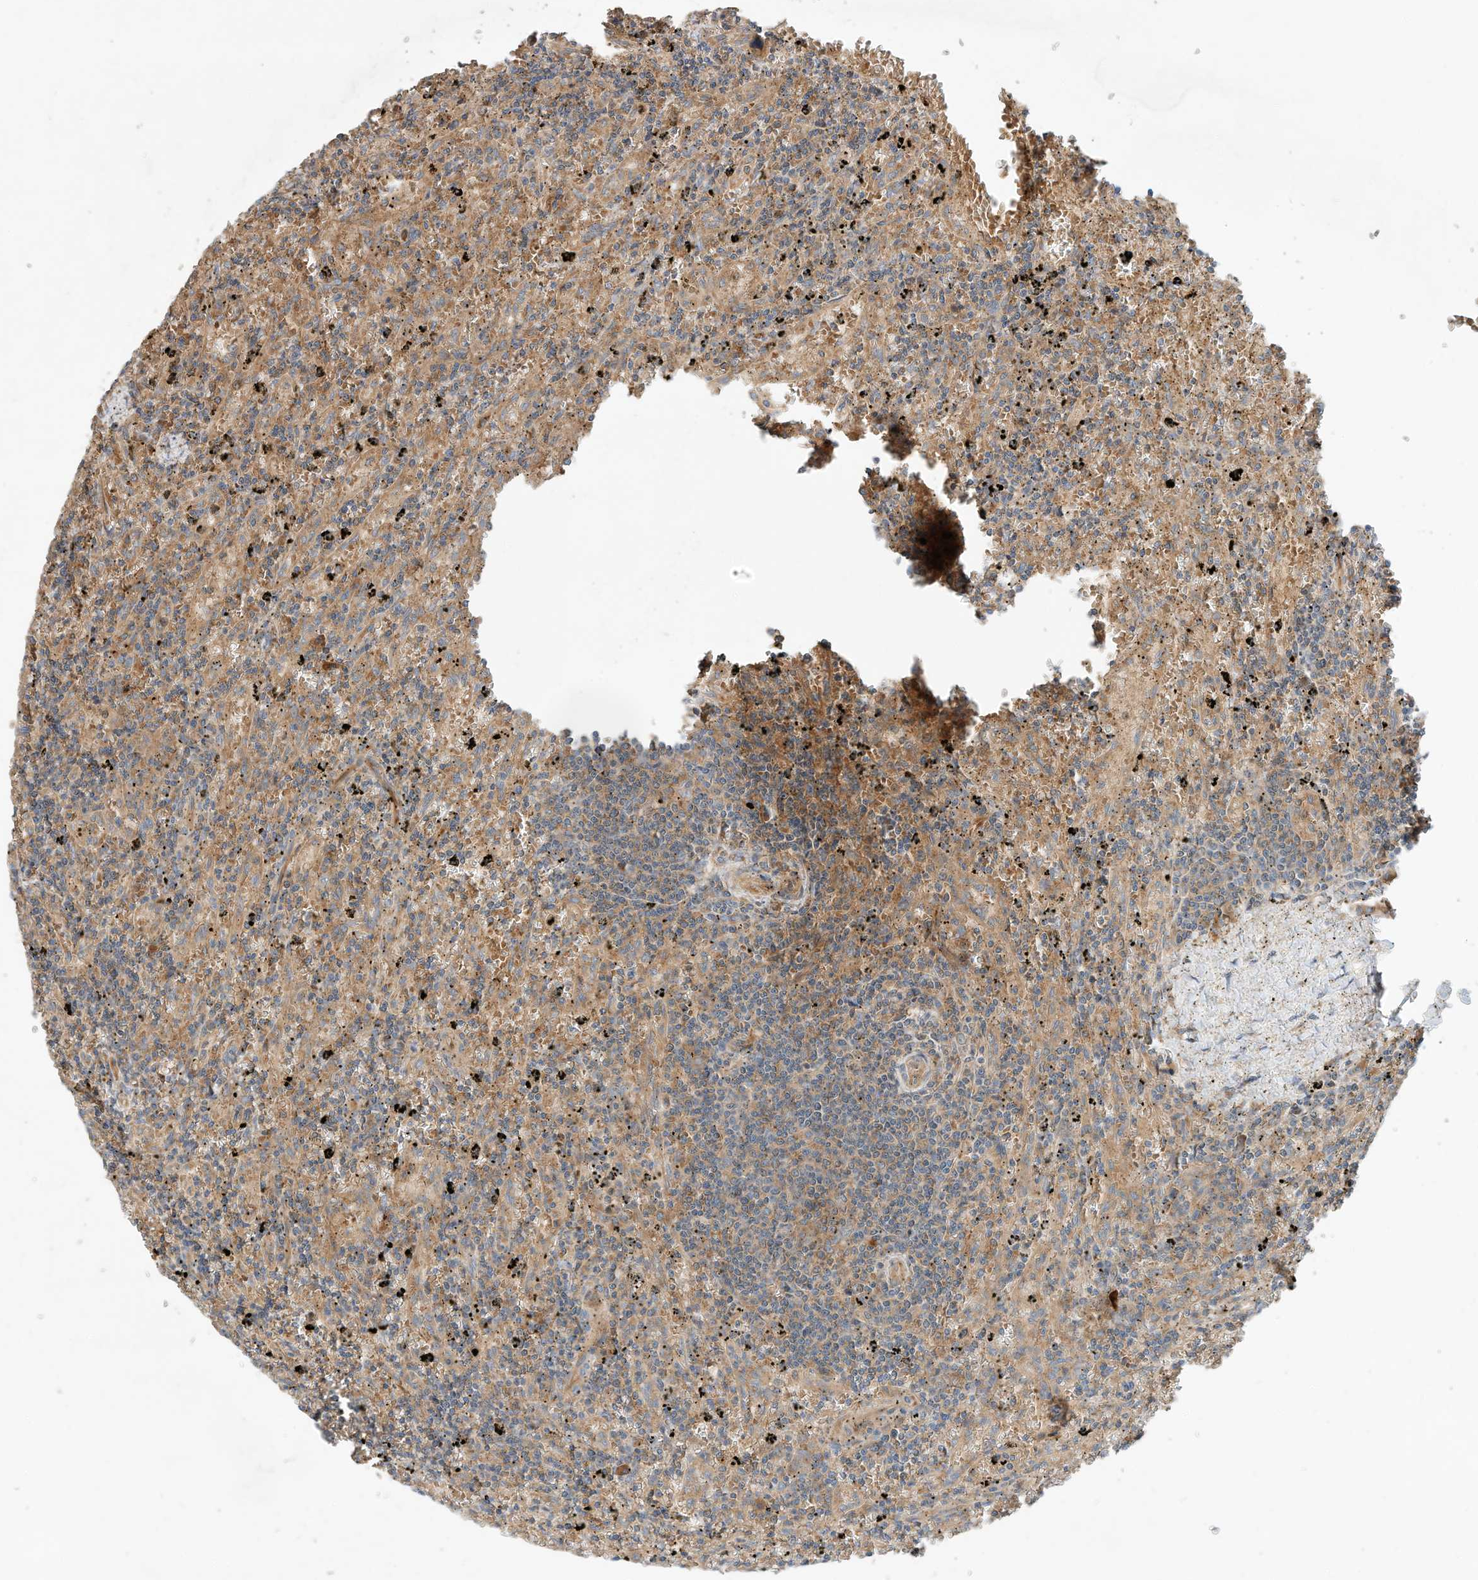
{"staining": {"intensity": "weak", "quantity": "<25%", "location": "cytoplasmic/membranous"}, "tissue": "lymphoma", "cell_type": "Tumor cells", "image_type": "cancer", "snomed": [{"axis": "morphology", "description": "Malignant lymphoma, non-Hodgkin's type, Low grade"}, {"axis": "topography", "description": "Spleen"}], "caption": "A photomicrograph of human lymphoma is negative for staining in tumor cells.", "gene": "CPAMD8", "patient": {"sex": "male", "age": 76}}